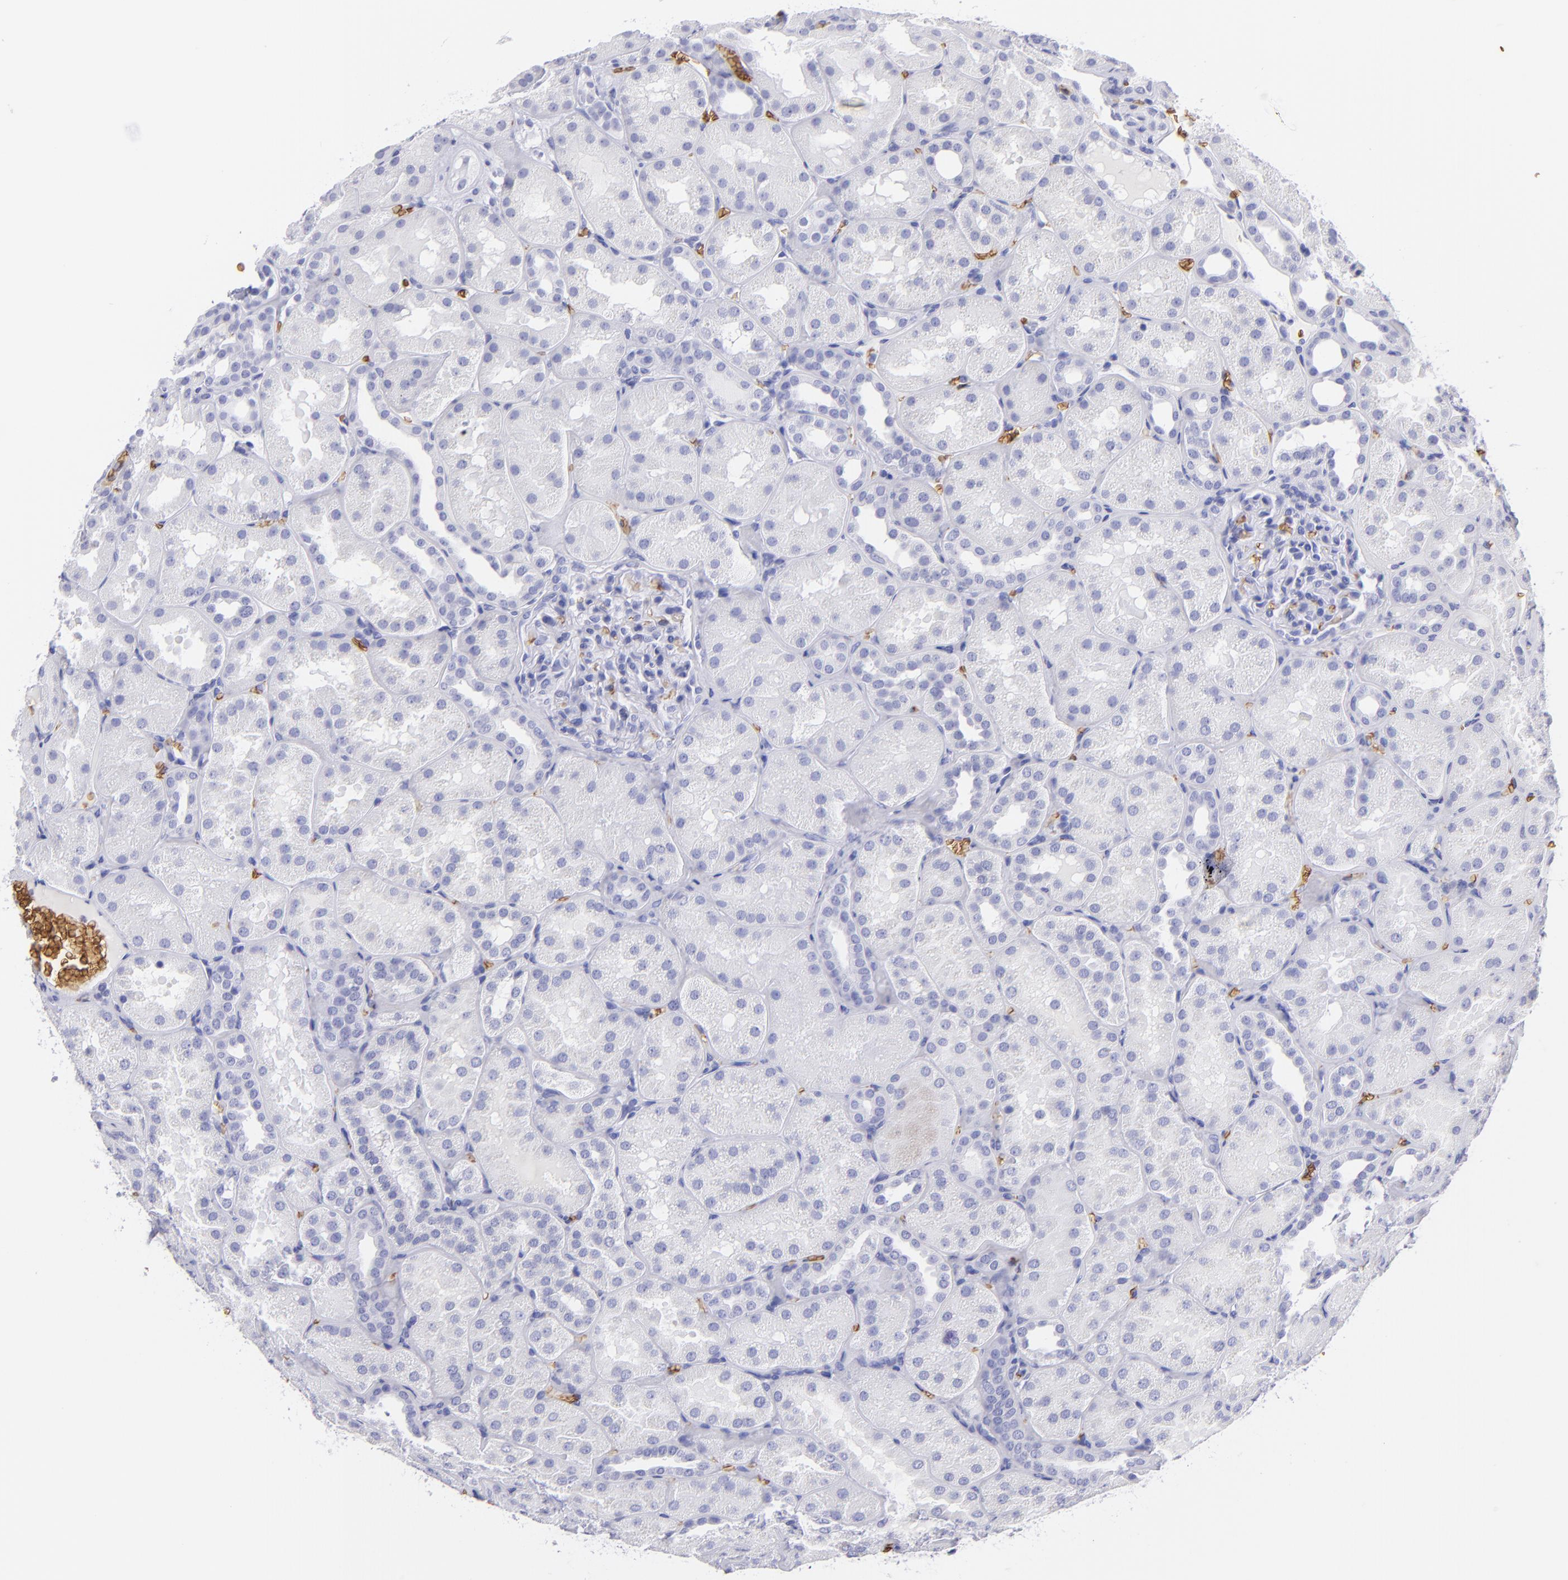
{"staining": {"intensity": "negative", "quantity": "none", "location": "none"}, "tissue": "kidney", "cell_type": "Cells in glomeruli", "image_type": "normal", "snomed": [{"axis": "morphology", "description": "Normal tissue, NOS"}, {"axis": "topography", "description": "Kidney"}], "caption": "An image of kidney stained for a protein shows no brown staining in cells in glomeruli. (DAB (3,3'-diaminobenzidine) IHC with hematoxylin counter stain).", "gene": "GYPA", "patient": {"sex": "male", "age": 28}}